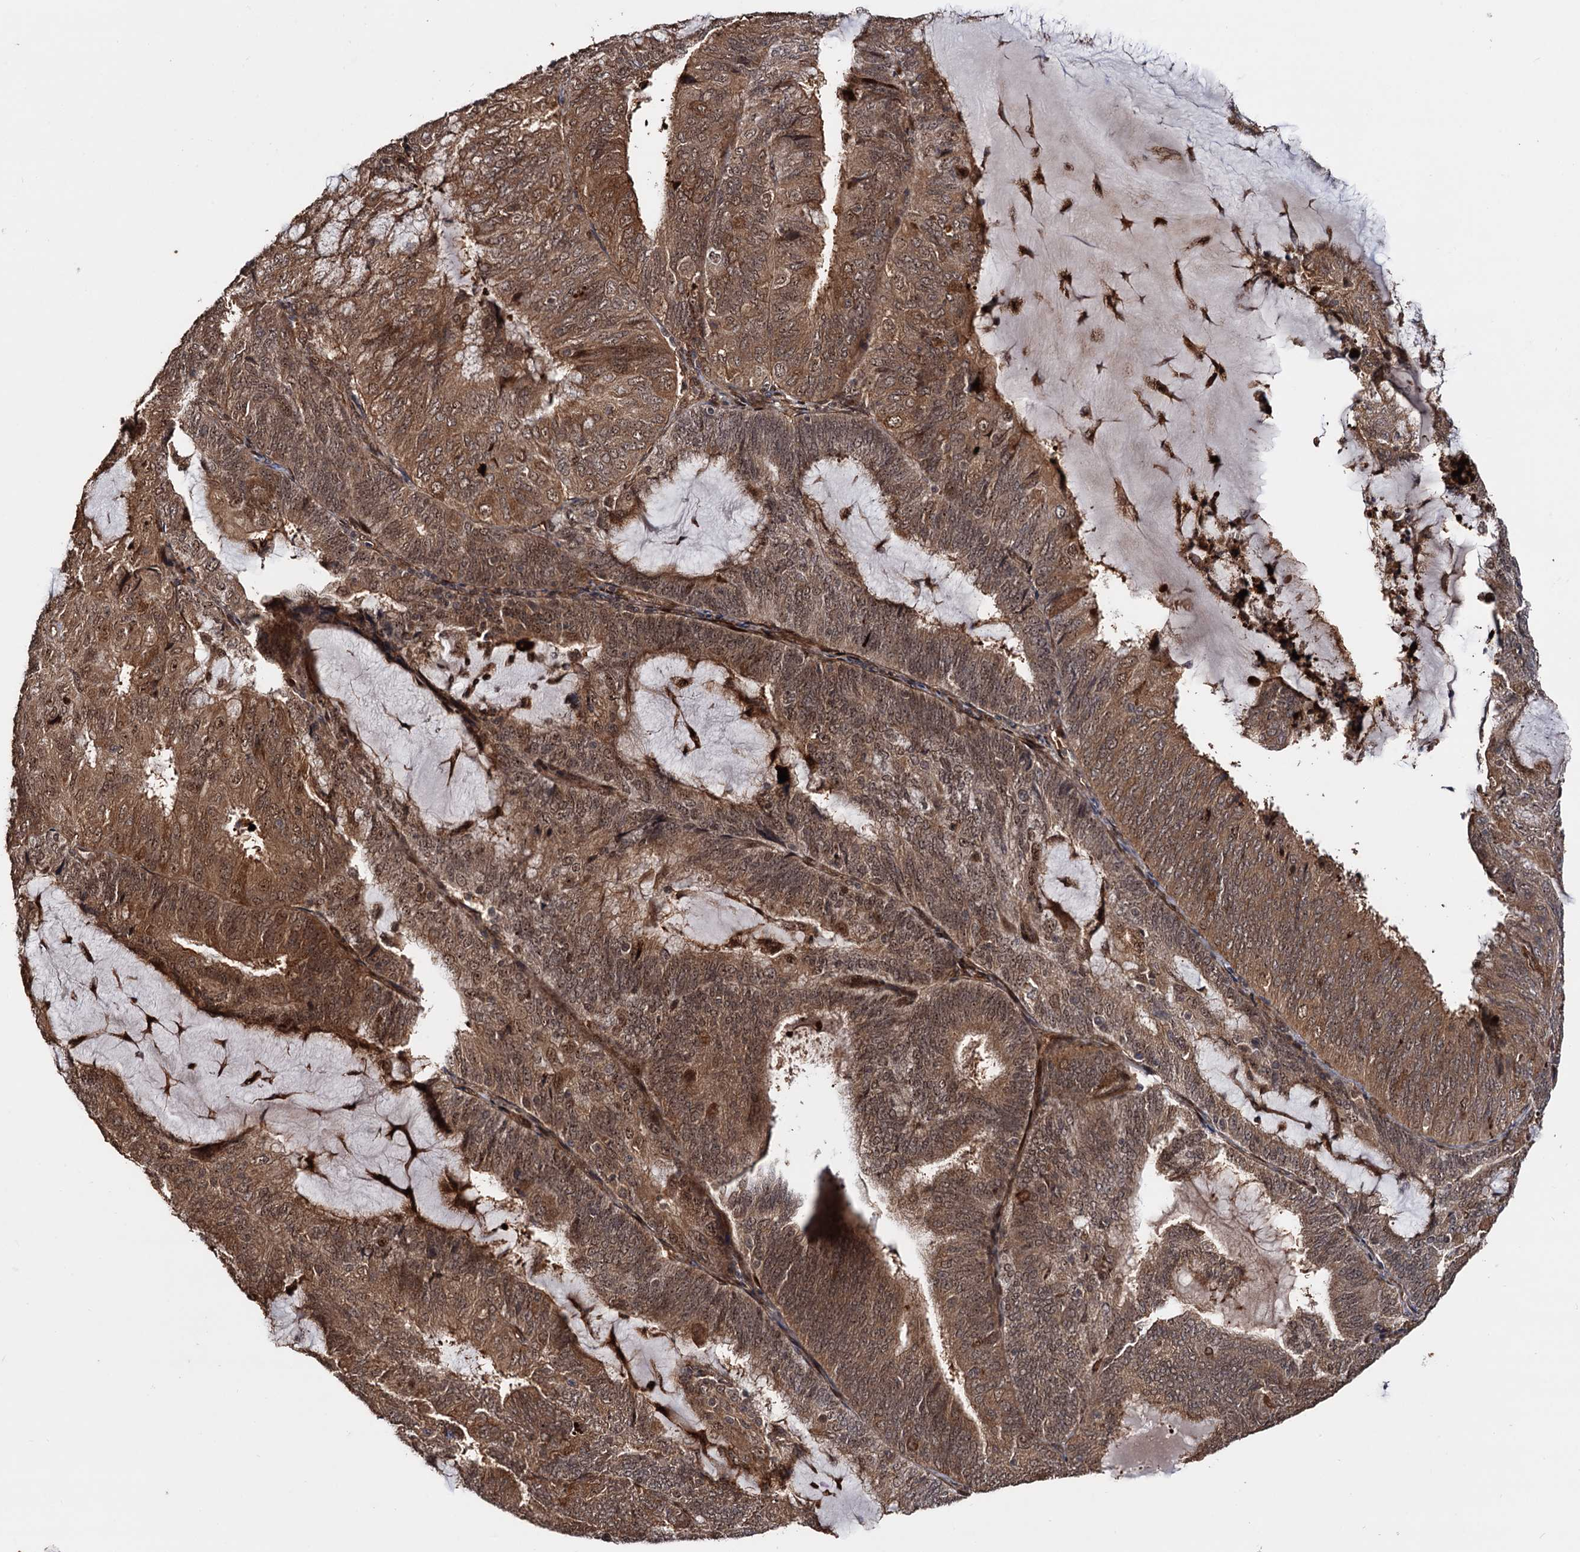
{"staining": {"intensity": "moderate", "quantity": ">75%", "location": "cytoplasmic/membranous,nuclear"}, "tissue": "endometrial cancer", "cell_type": "Tumor cells", "image_type": "cancer", "snomed": [{"axis": "morphology", "description": "Adenocarcinoma, NOS"}, {"axis": "topography", "description": "Endometrium"}], "caption": "Immunohistochemical staining of adenocarcinoma (endometrial) shows medium levels of moderate cytoplasmic/membranous and nuclear protein expression in approximately >75% of tumor cells. (DAB IHC with brightfield microscopy, high magnification).", "gene": "PIGB", "patient": {"sex": "female", "age": 81}}